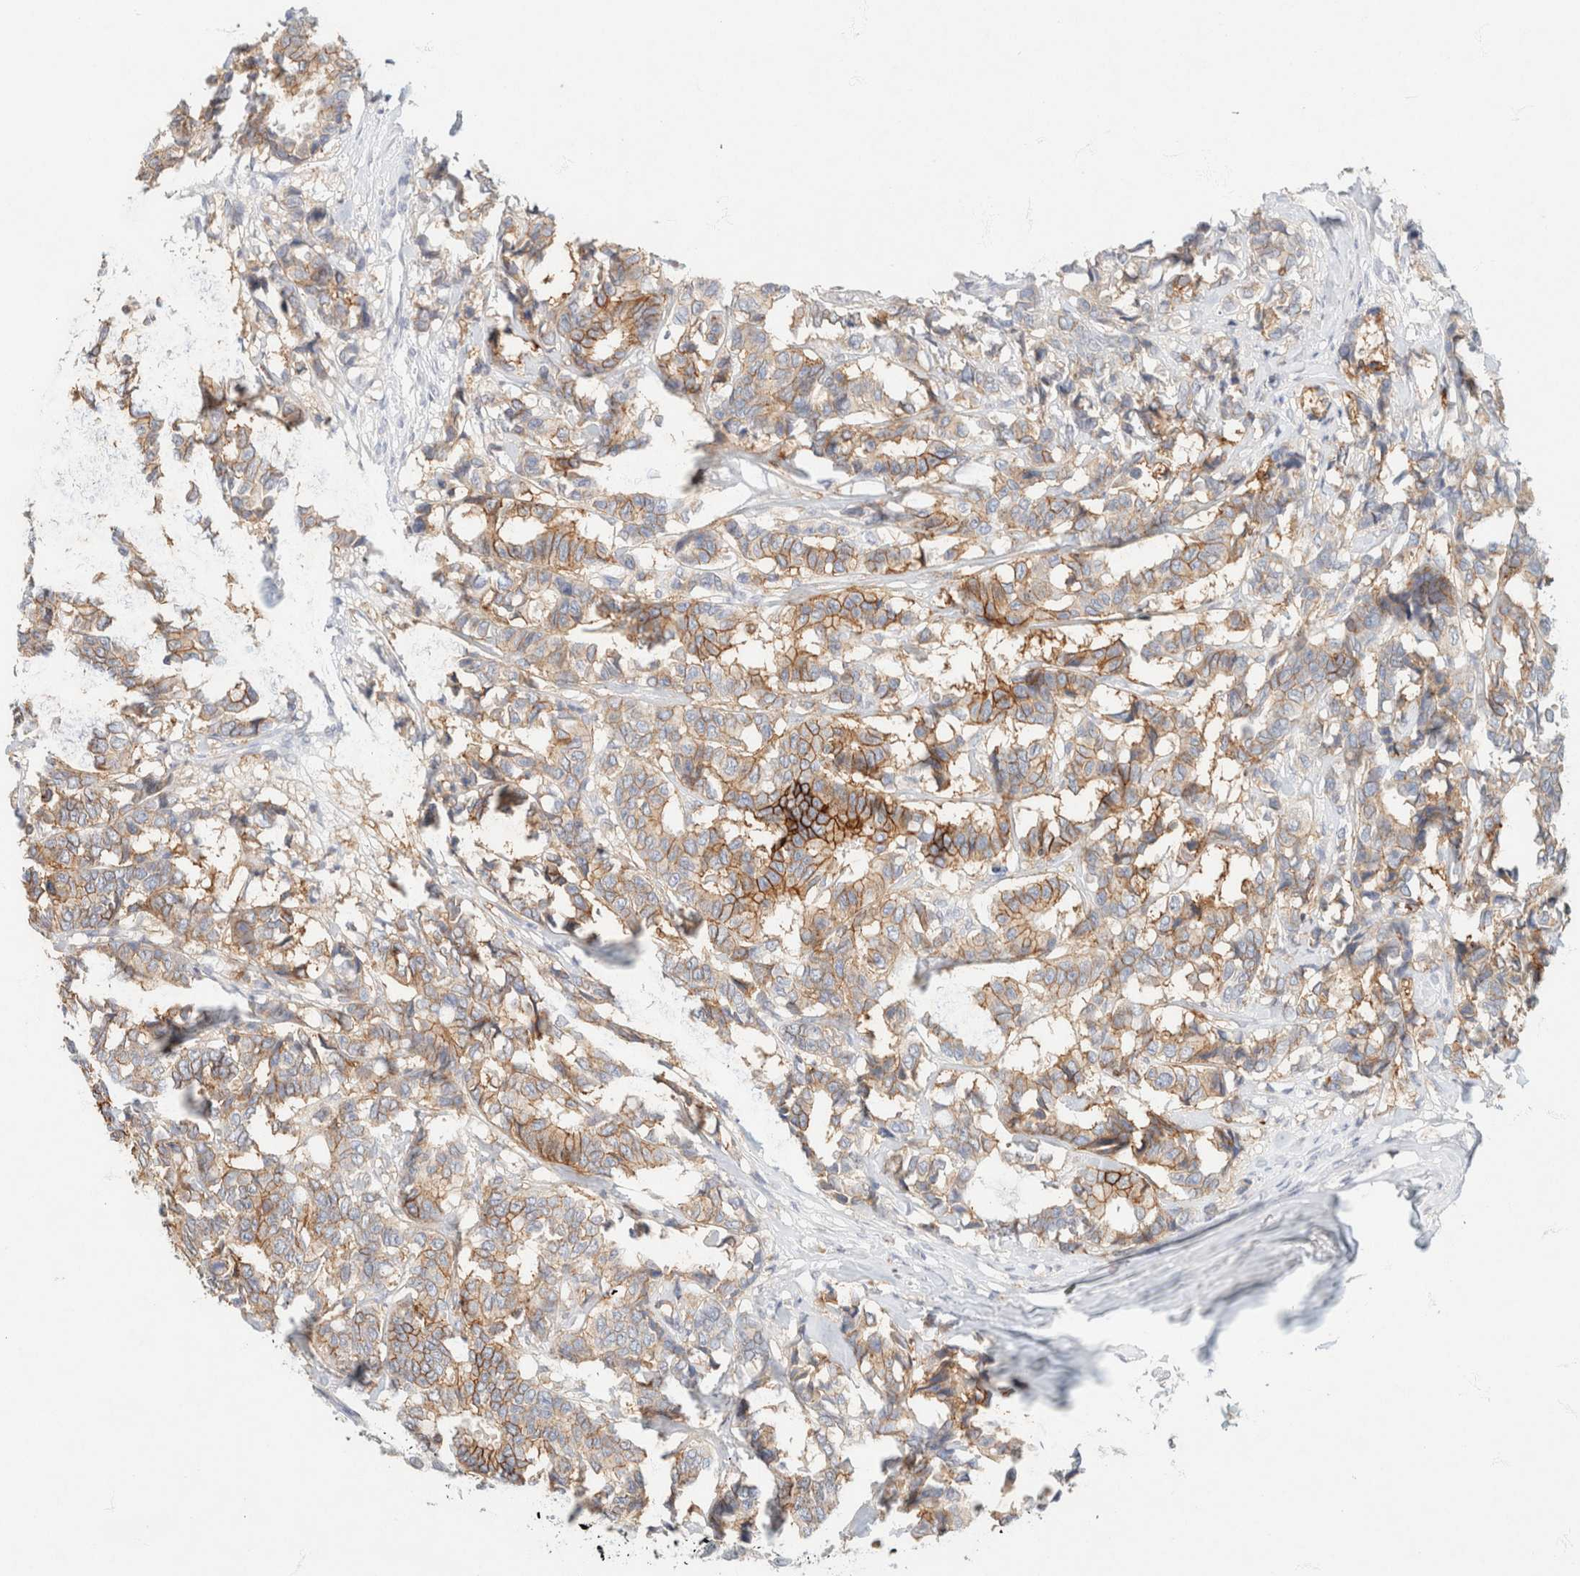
{"staining": {"intensity": "moderate", "quantity": ">75%", "location": "cytoplasmic/membranous"}, "tissue": "breast cancer", "cell_type": "Tumor cells", "image_type": "cancer", "snomed": [{"axis": "morphology", "description": "Duct carcinoma"}, {"axis": "topography", "description": "Breast"}], "caption": "Approximately >75% of tumor cells in human breast infiltrating ductal carcinoma reveal moderate cytoplasmic/membranous protein expression as visualized by brown immunohistochemical staining.", "gene": "CA12", "patient": {"sex": "female", "age": 87}}